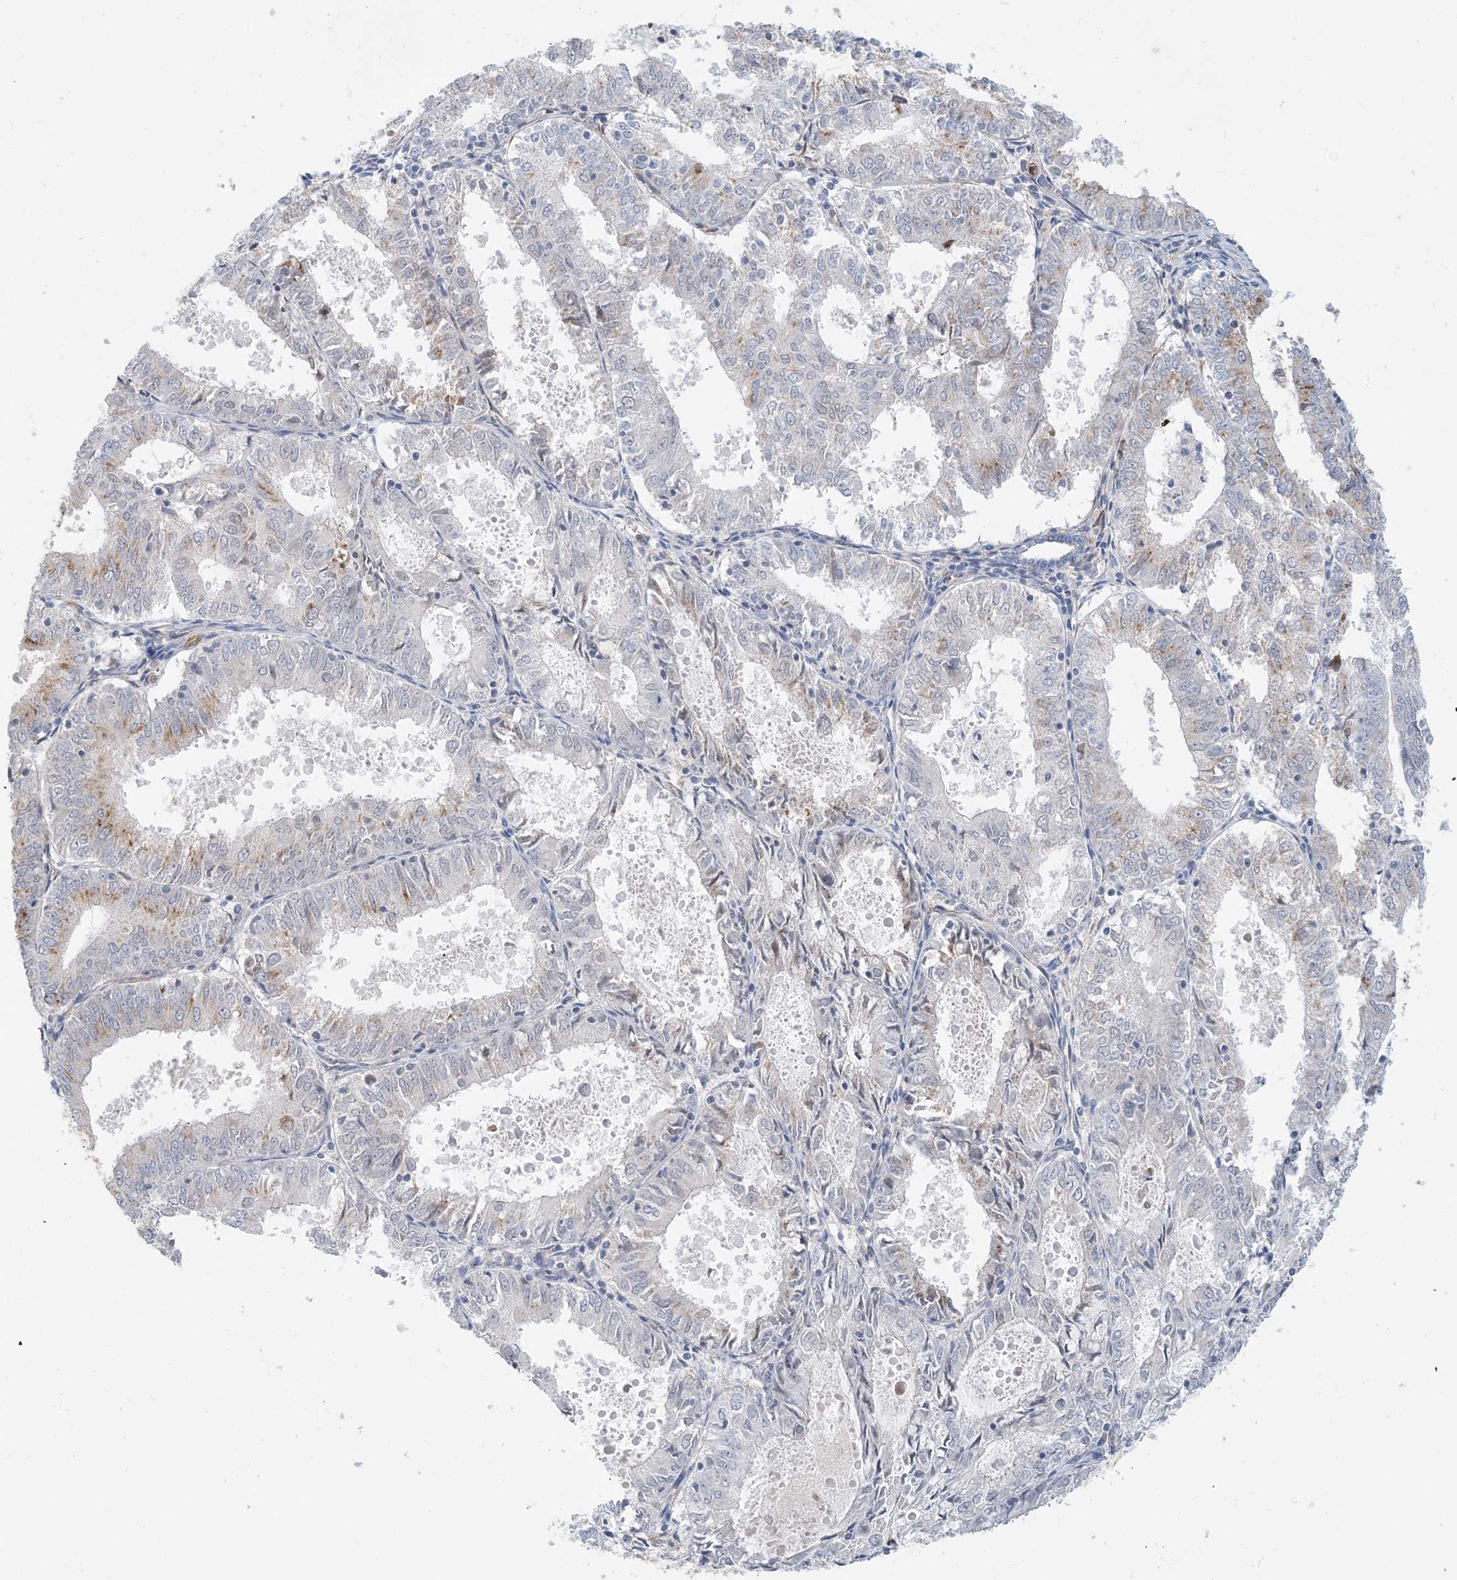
{"staining": {"intensity": "moderate", "quantity": "<25%", "location": "cytoplasmic/membranous"}, "tissue": "endometrial cancer", "cell_type": "Tumor cells", "image_type": "cancer", "snomed": [{"axis": "morphology", "description": "Adenocarcinoma, NOS"}, {"axis": "topography", "description": "Endometrium"}], "caption": "A brown stain shows moderate cytoplasmic/membranous positivity of a protein in human endometrial cancer (adenocarcinoma) tumor cells. (IHC, brightfield microscopy, high magnification).", "gene": "EIF2A", "patient": {"sex": "female", "age": 57}}